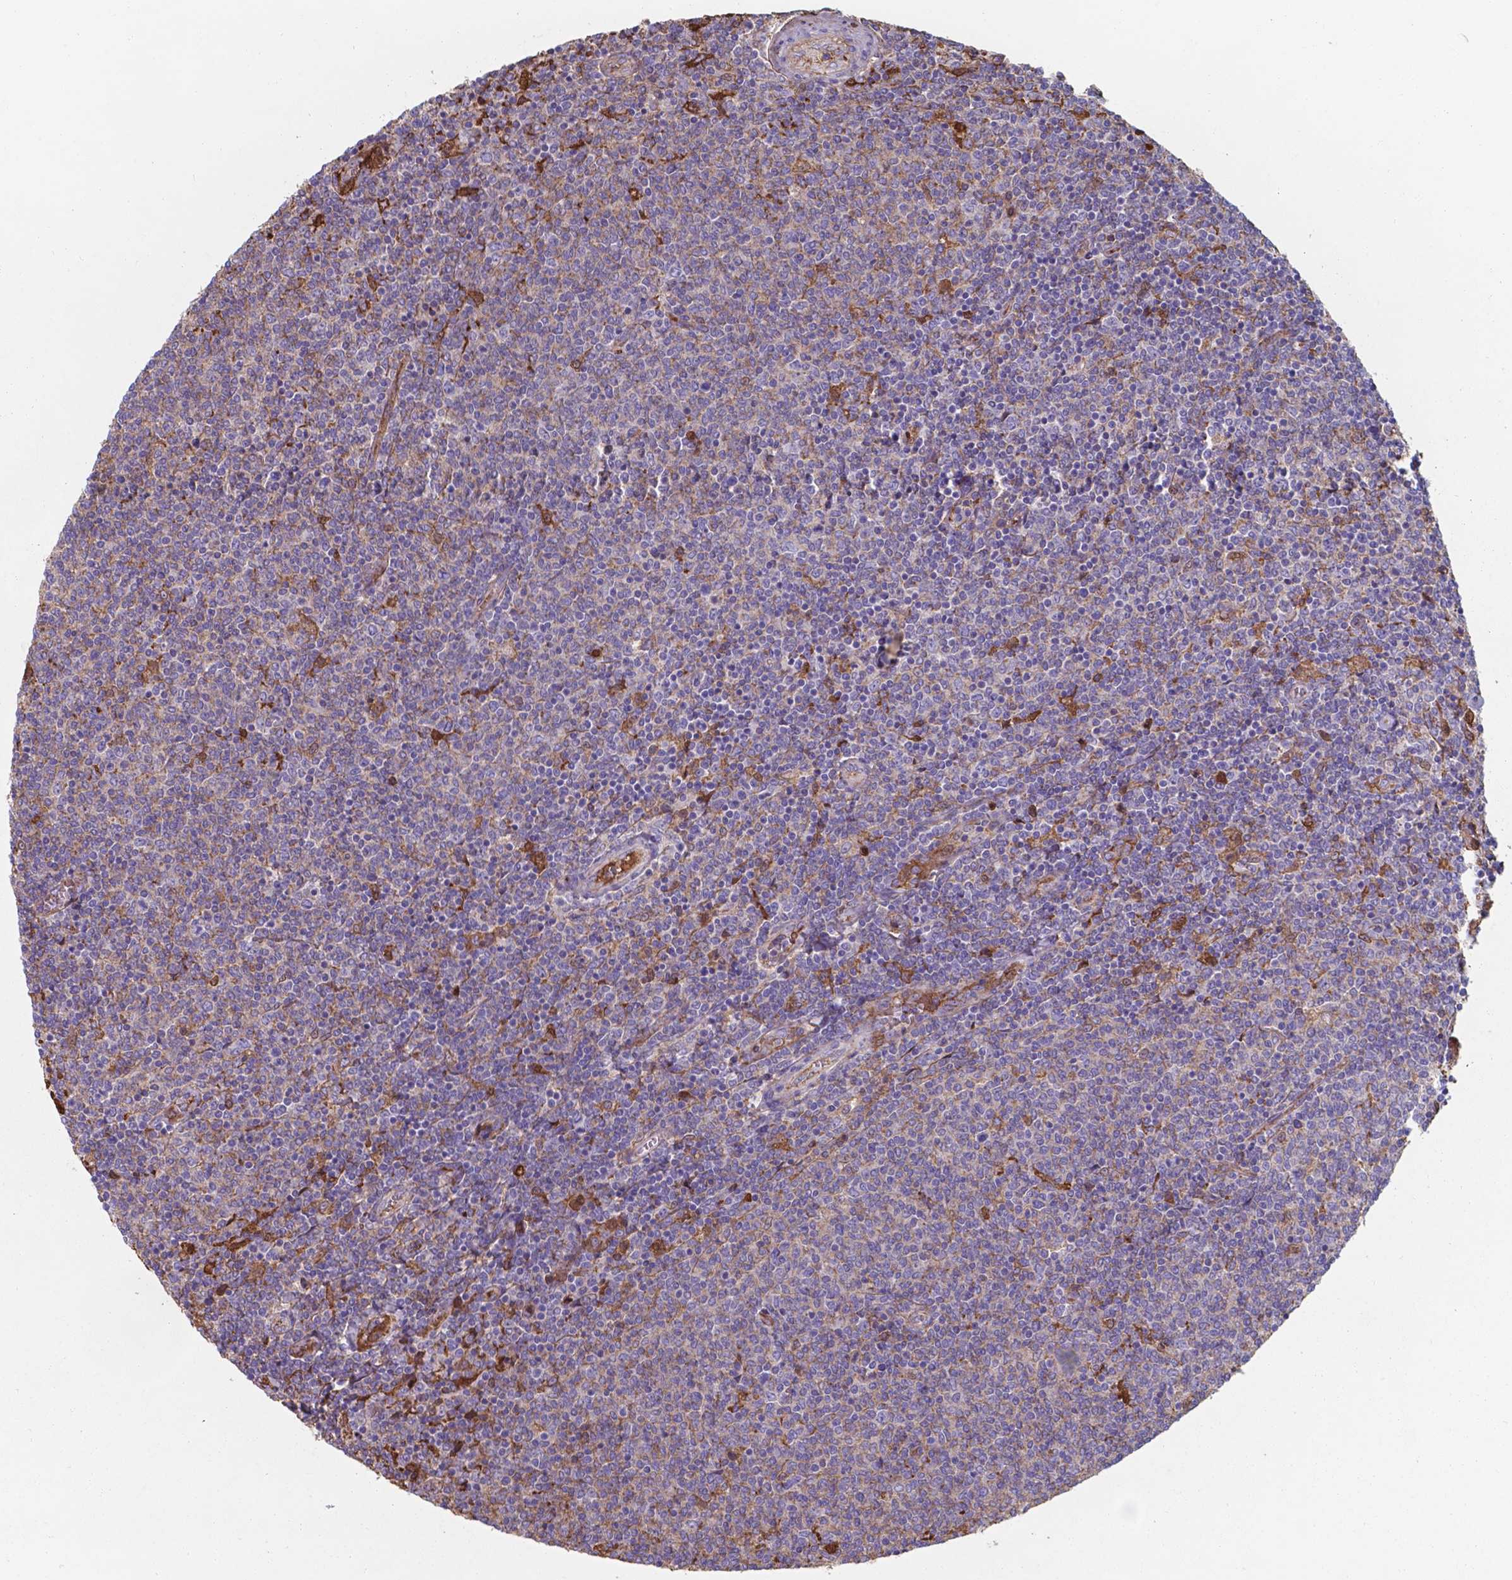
{"staining": {"intensity": "negative", "quantity": "none", "location": "none"}, "tissue": "lymphoma", "cell_type": "Tumor cells", "image_type": "cancer", "snomed": [{"axis": "morphology", "description": "Malignant lymphoma, non-Hodgkin's type, Low grade"}, {"axis": "topography", "description": "Lymph node"}], "caption": "The photomicrograph shows no significant staining in tumor cells of lymphoma.", "gene": "SERPINA1", "patient": {"sex": "male", "age": 52}}